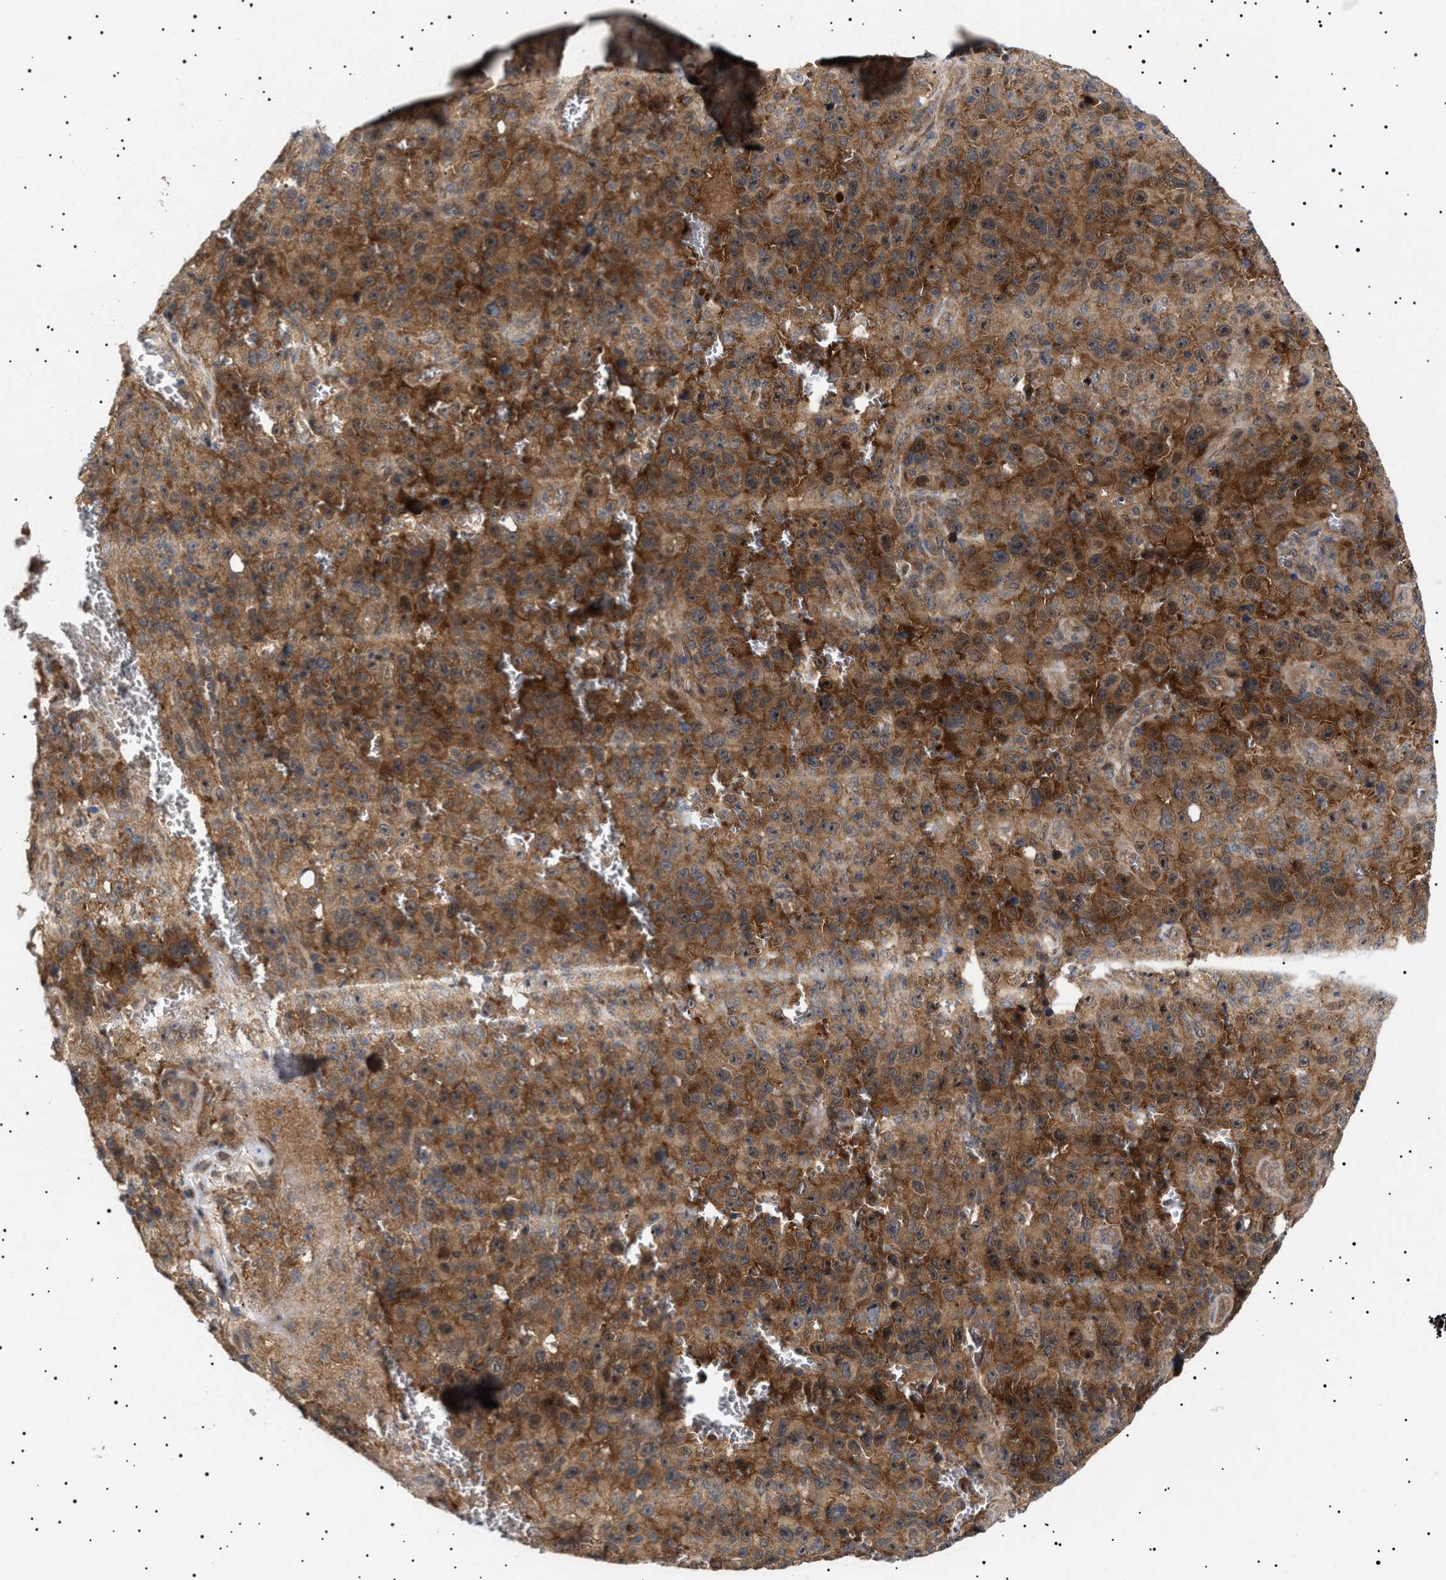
{"staining": {"intensity": "moderate", "quantity": ">75%", "location": "cytoplasmic/membranous"}, "tissue": "melanoma", "cell_type": "Tumor cells", "image_type": "cancer", "snomed": [{"axis": "morphology", "description": "Malignant melanoma, NOS"}, {"axis": "topography", "description": "Skin"}], "caption": "Moderate cytoplasmic/membranous protein positivity is present in approximately >75% of tumor cells in melanoma. Nuclei are stained in blue.", "gene": "NPLOC4", "patient": {"sex": "female", "age": 82}}